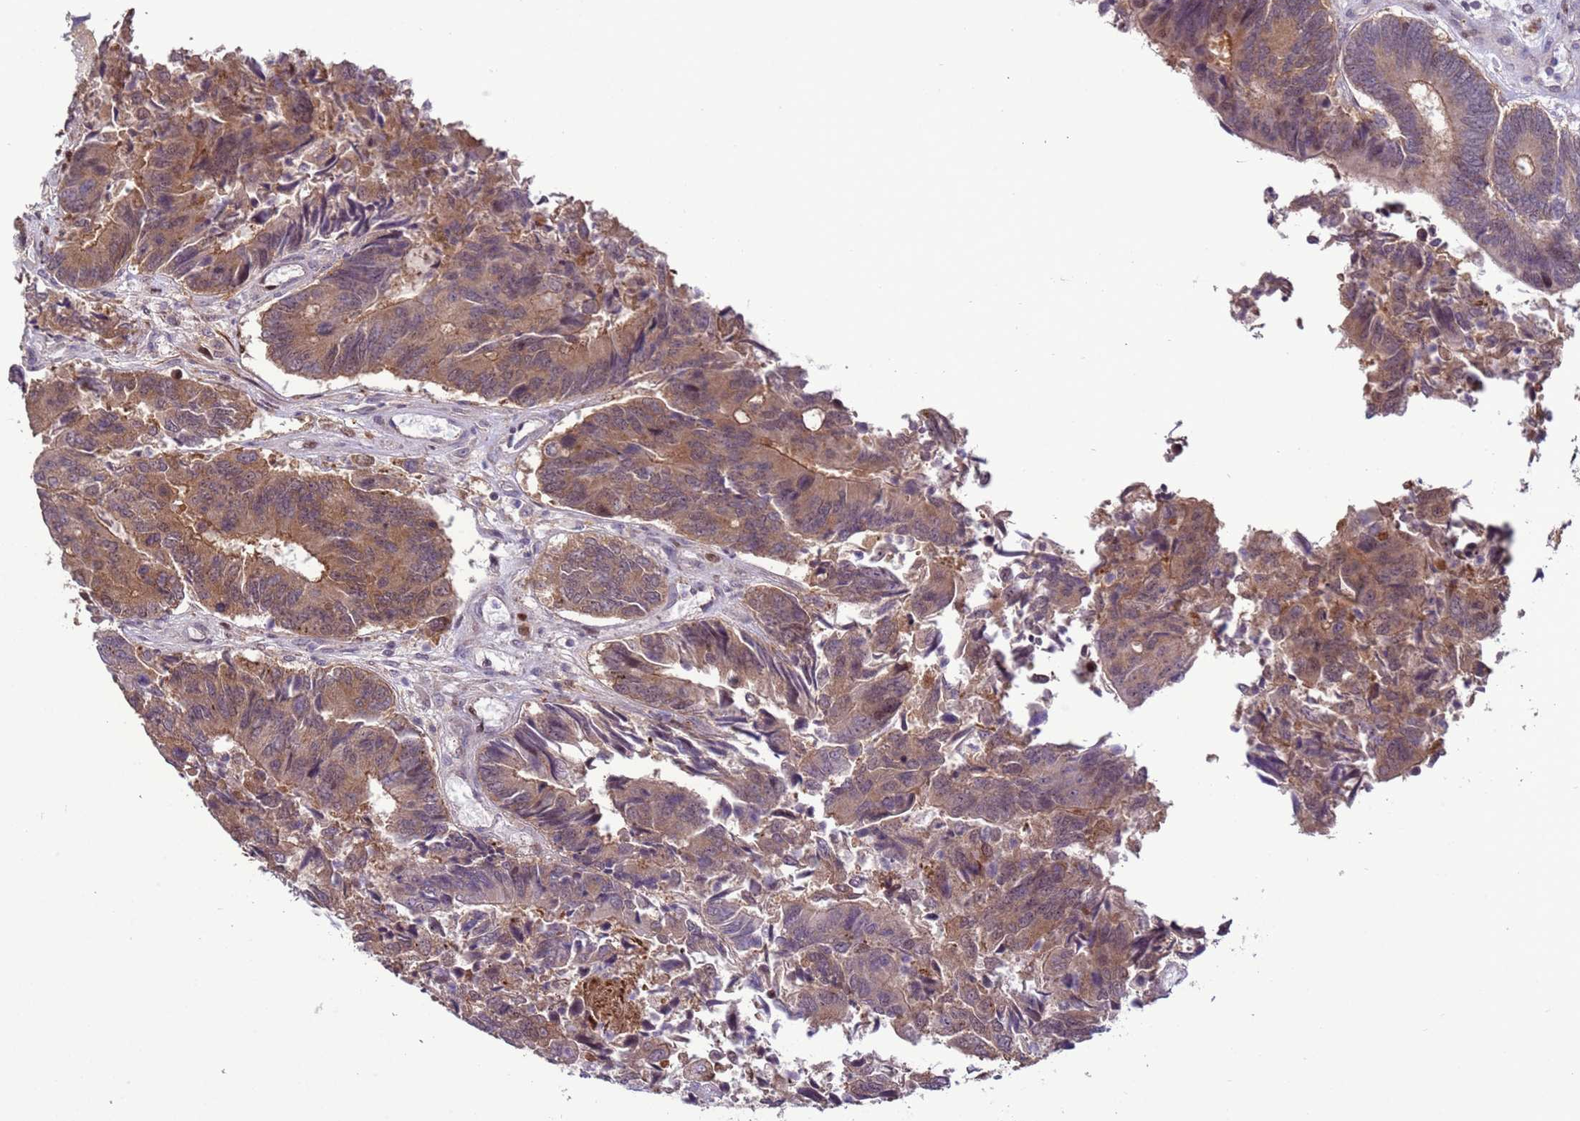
{"staining": {"intensity": "moderate", "quantity": "25%-75%", "location": "cytoplasmic/membranous"}, "tissue": "colorectal cancer", "cell_type": "Tumor cells", "image_type": "cancer", "snomed": [{"axis": "morphology", "description": "Adenocarcinoma, NOS"}, {"axis": "topography", "description": "Colon"}], "caption": "Immunohistochemical staining of colorectal cancer (adenocarcinoma) reveals moderate cytoplasmic/membranous protein expression in approximately 25%-75% of tumor cells.", "gene": "HGH1", "patient": {"sex": "female", "age": 67}}